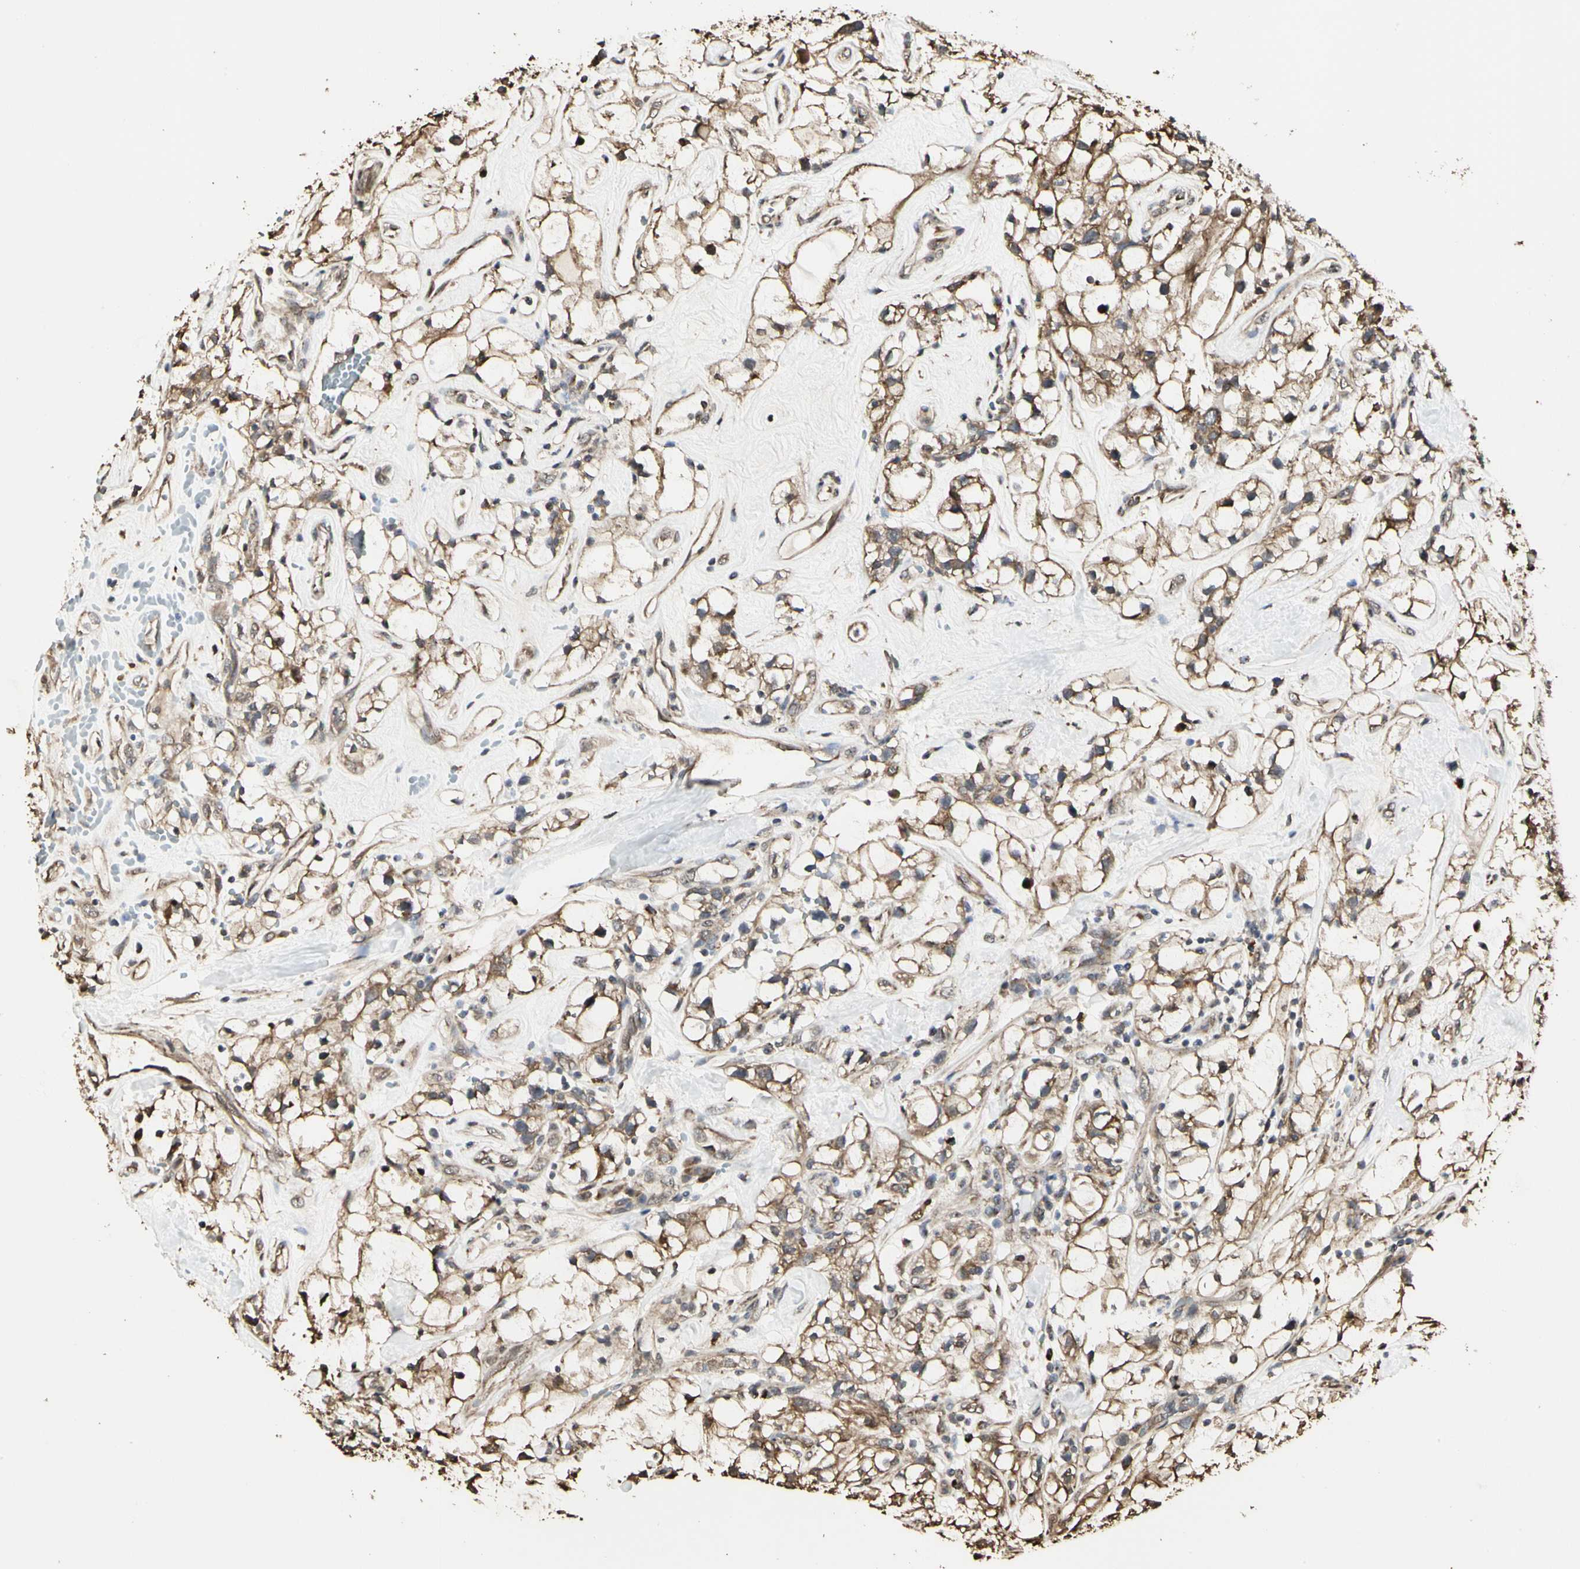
{"staining": {"intensity": "strong", "quantity": ">75%", "location": "cytoplasmic/membranous"}, "tissue": "renal cancer", "cell_type": "Tumor cells", "image_type": "cancer", "snomed": [{"axis": "morphology", "description": "Adenocarcinoma, NOS"}, {"axis": "topography", "description": "Kidney"}], "caption": "Immunohistochemistry photomicrograph of human renal cancer stained for a protein (brown), which exhibits high levels of strong cytoplasmic/membranous staining in approximately >75% of tumor cells.", "gene": "TAOK1", "patient": {"sex": "female", "age": 60}}